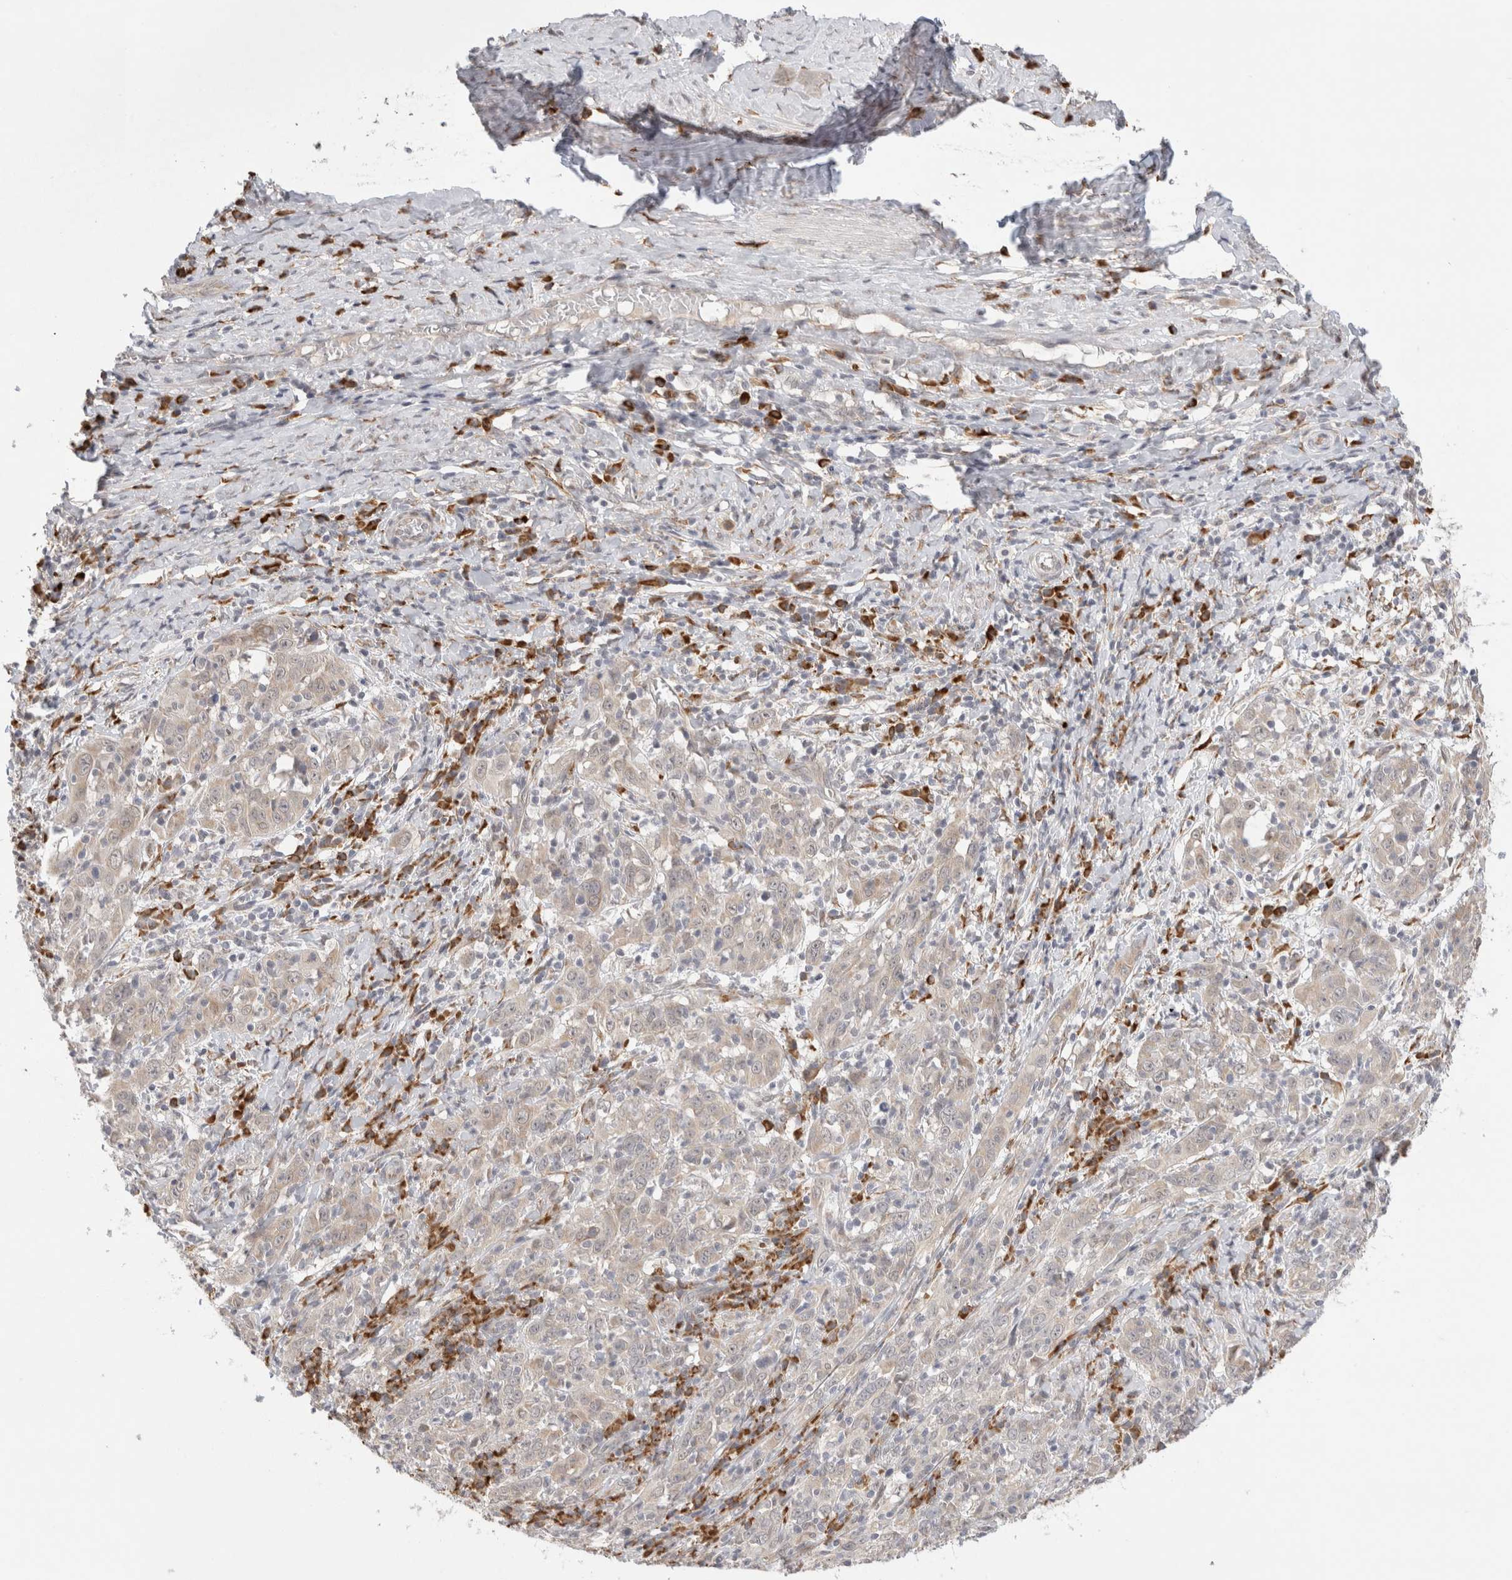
{"staining": {"intensity": "weak", "quantity": "25%-75%", "location": "cytoplasmic/membranous"}, "tissue": "cervical cancer", "cell_type": "Tumor cells", "image_type": "cancer", "snomed": [{"axis": "morphology", "description": "Squamous cell carcinoma, NOS"}, {"axis": "topography", "description": "Cervix"}], "caption": "This histopathology image reveals squamous cell carcinoma (cervical) stained with IHC to label a protein in brown. The cytoplasmic/membranous of tumor cells show weak positivity for the protein. Nuclei are counter-stained blue.", "gene": "HDLBP", "patient": {"sex": "female", "age": 46}}